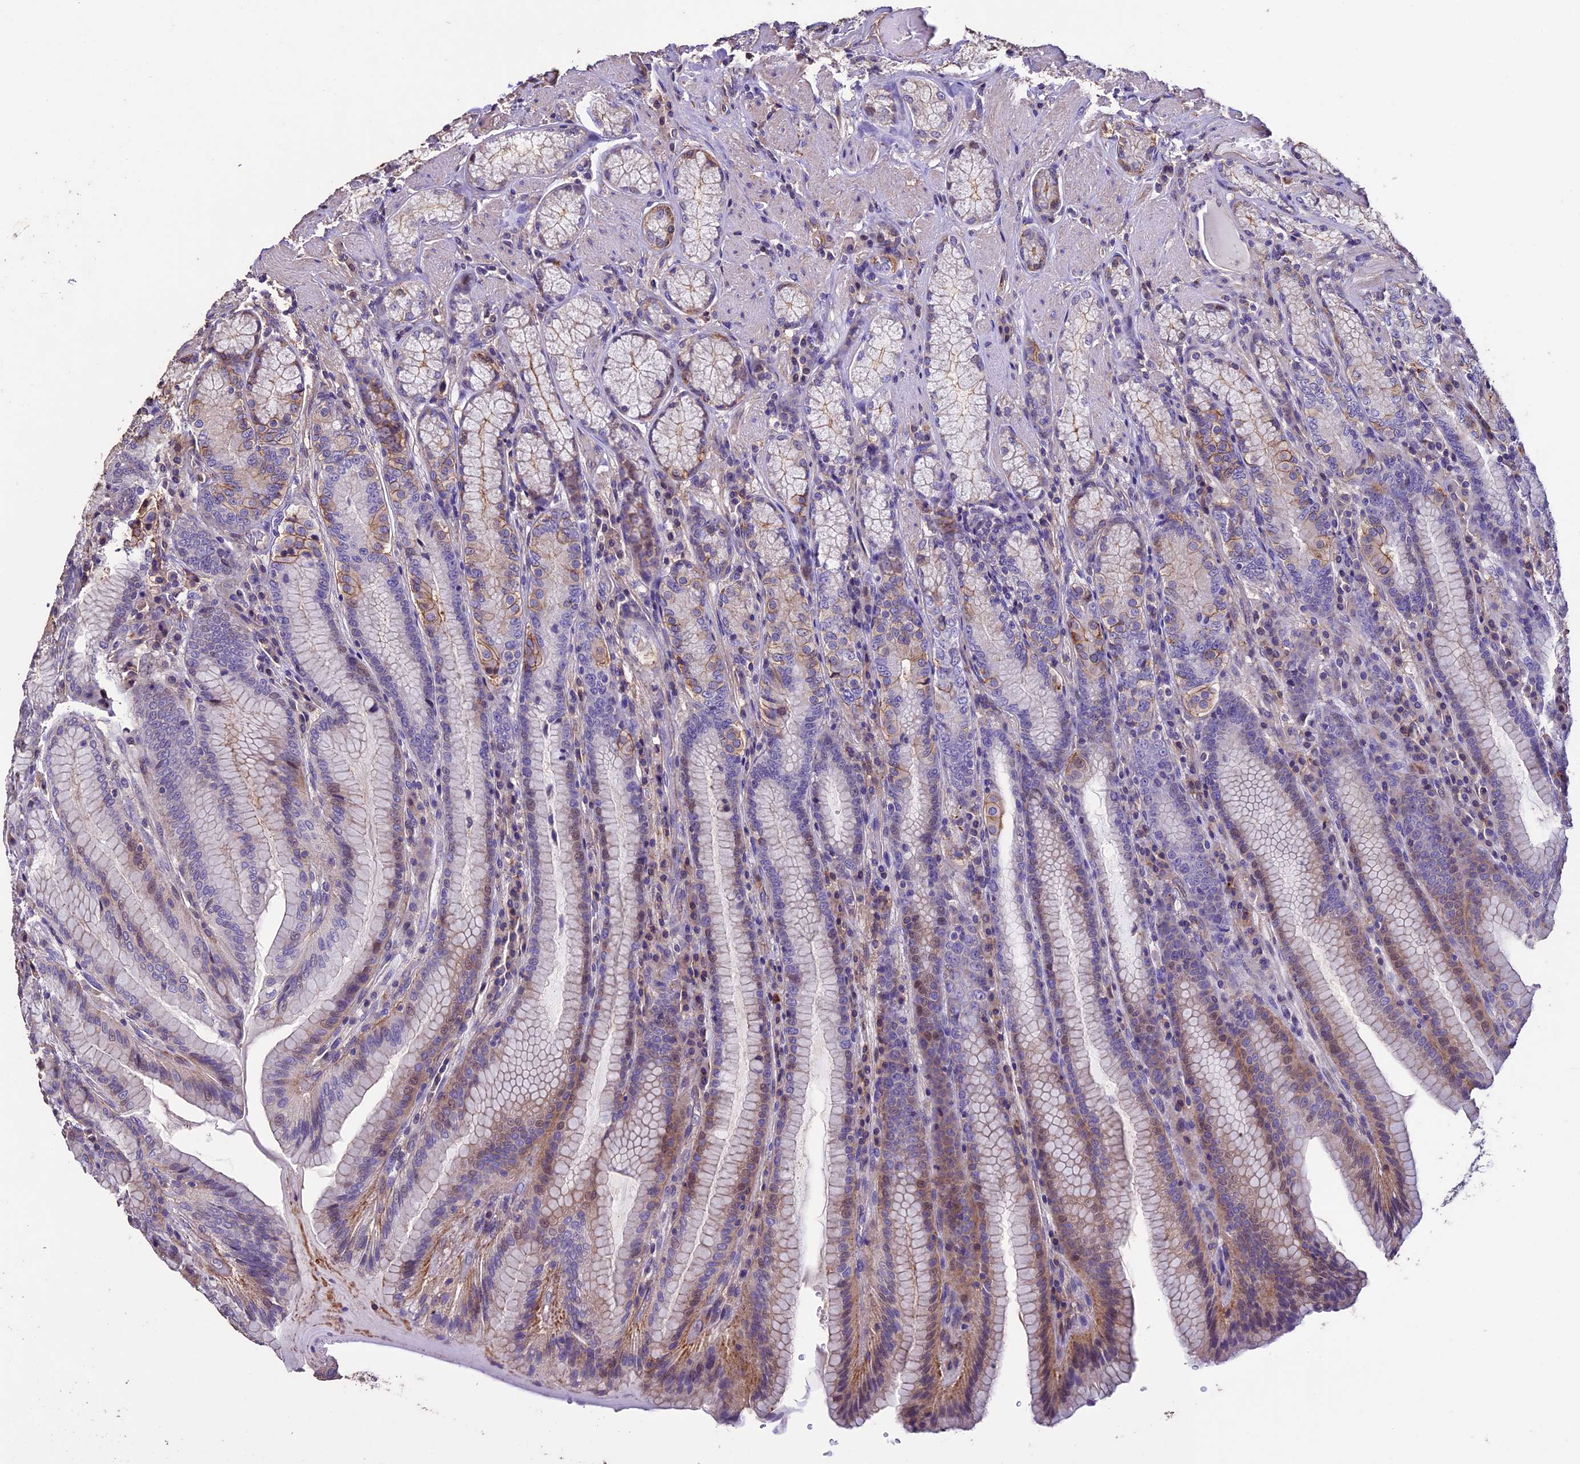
{"staining": {"intensity": "weak", "quantity": "<25%", "location": "cytoplasmic/membranous"}, "tissue": "stomach", "cell_type": "Glandular cells", "image_type": "normal", "snomed": [{"axis": "morphology", "description": "Normal tissue, NOS"}, {"axis": "topography", "description": "Stomach, upper"}, {"axis": "topography", "description": "Stomach, lower"}], "caption": "Micrograph shows no protein expression in glandular cells of normal stomach. Brightfield microscopy of immunohistochemistry (IHC) stained with DAB (brown) and hematoxylin (blue), captured at high magnification.", "gene": "USB1", "patient": {"sex": "female", "age": 76}}